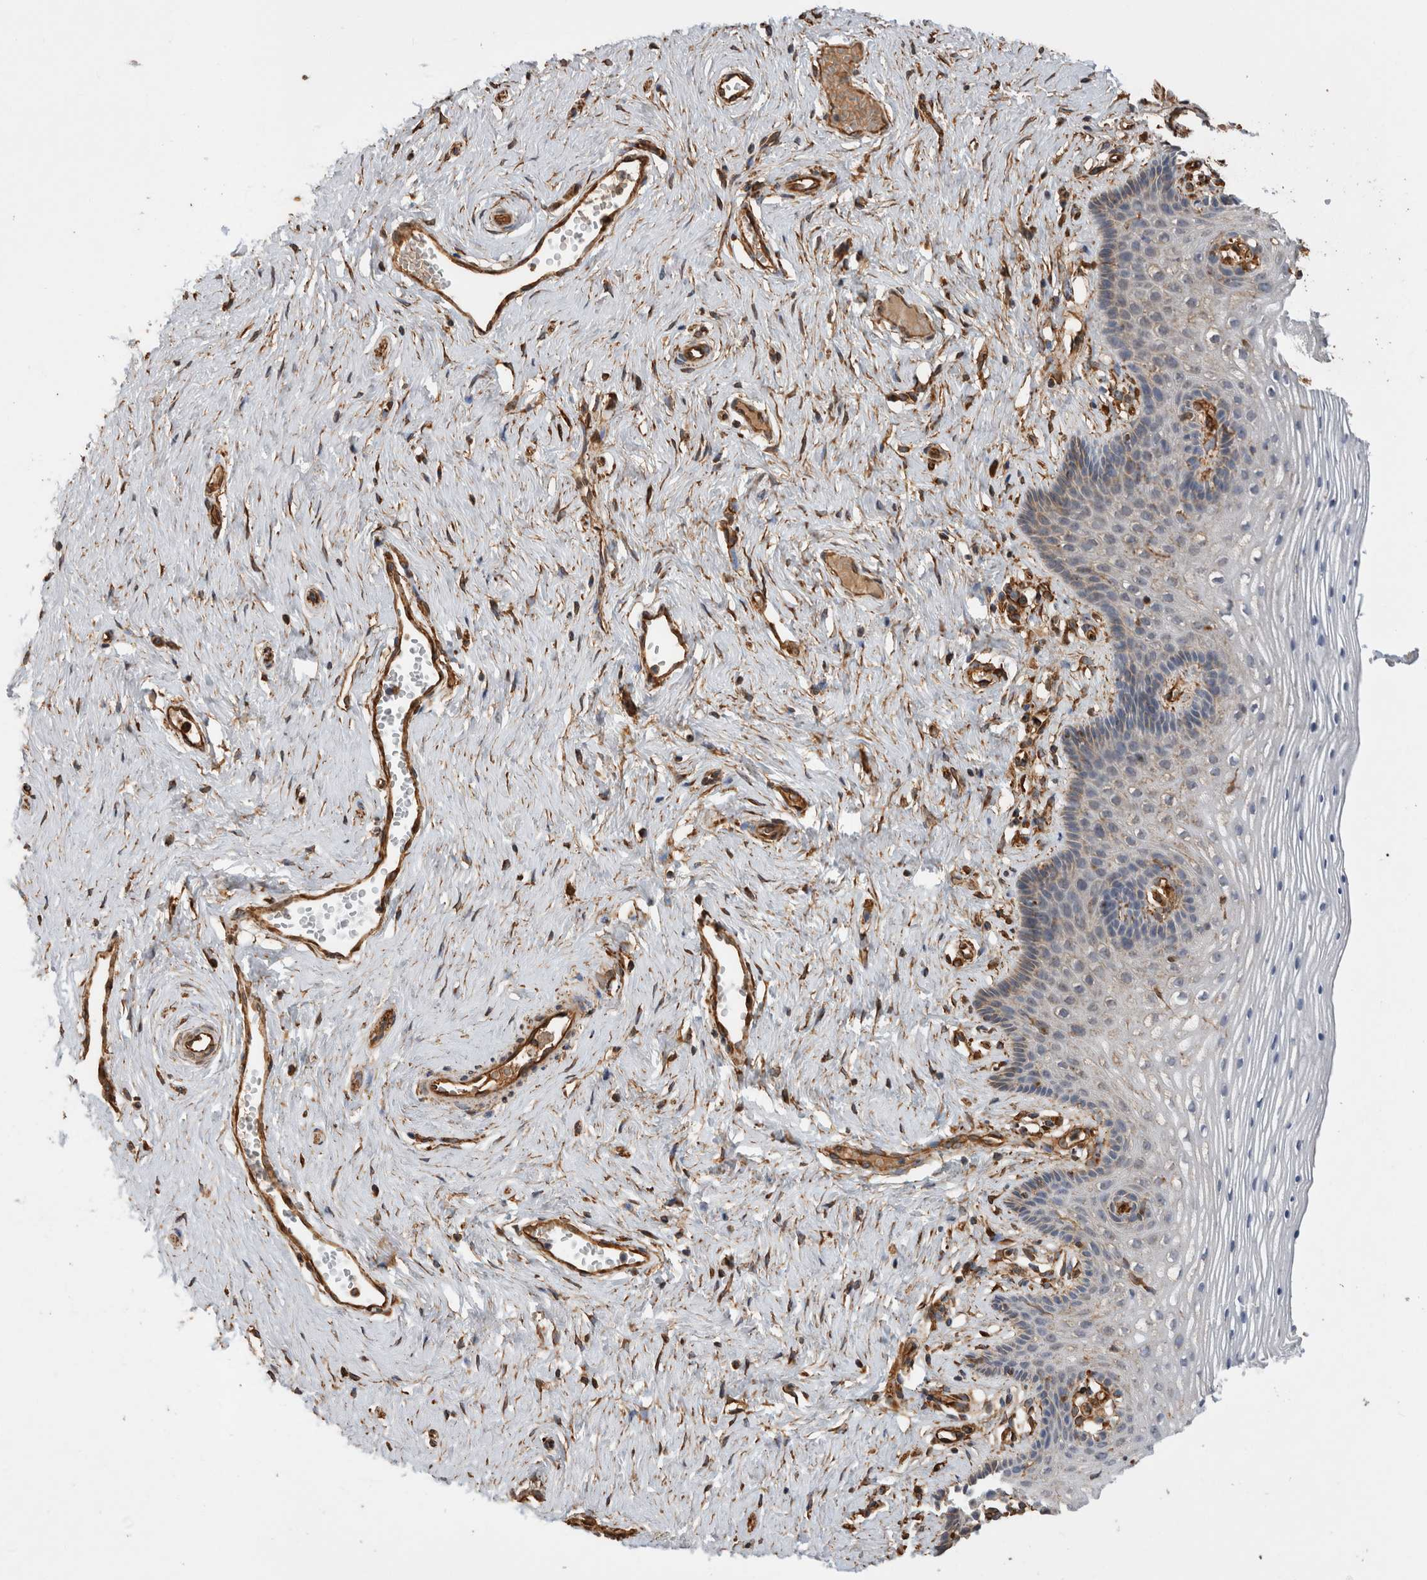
{"staining": {"intensity": "moderate", "quantity": "<25%", "location": "cytoplasmic/membranous"}, "tissue": "vagina", "cell_type": "Squamous epithelial cells", "image_type": "normal", "snomed": [{"axis": "morphology", "description": "Normal tissue, NOS"}, {"axis": "topography", "description": "Vagina"}], "caption": "Brown immunohistochemical staining in benign human vagina reveals moderate cytoplasmic/membranous staining in approximately <25% of squamous epithelial cells. (DAB (3,3'-diaminobenzidine) IHC with brightfield microscopy, high magnification).", "gene": "ZNF397", "patient": {"sex": "female", "age": 32}}